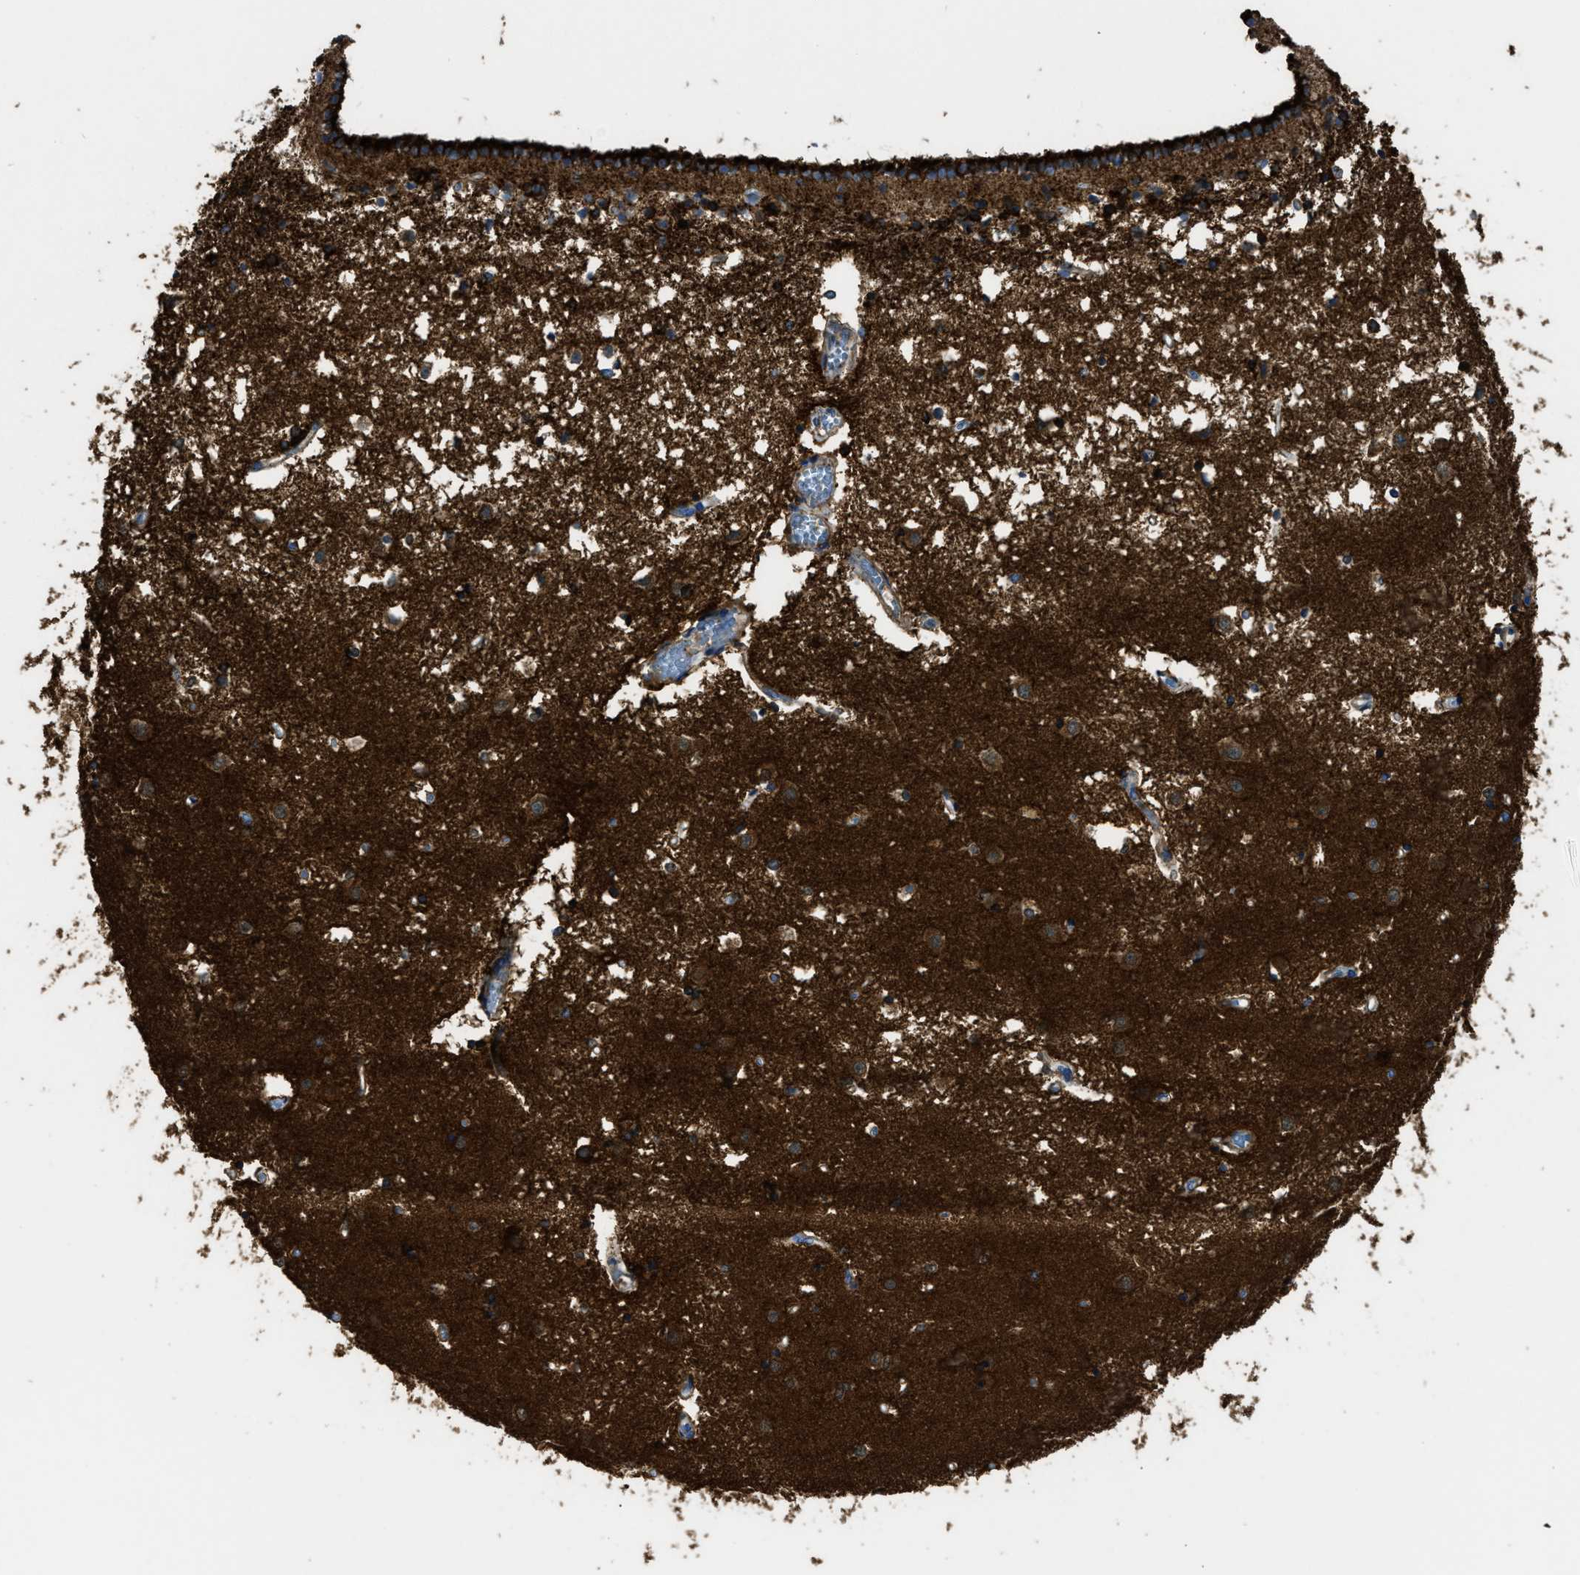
{"staining": {"intensity": "strong", "quantity": ">75%", "location": "cytoplasmic/membranous"}, "tissue": "caudate", "cell_type": "Glial cells", "image_type": "normal", "snomed": [{"axis": "morphology", "description": "Normal tissue, NOS"}, {"axis": "topography", "description": "Lateral ventricle wall"}], "caption": "A brown stain highlights strong cytoplasmic/membranous staining of a protein in glial cells of unremarkable human caudate.", "gene": "ZSWIM5", "patient": {"sex": "male", "age": 45}}